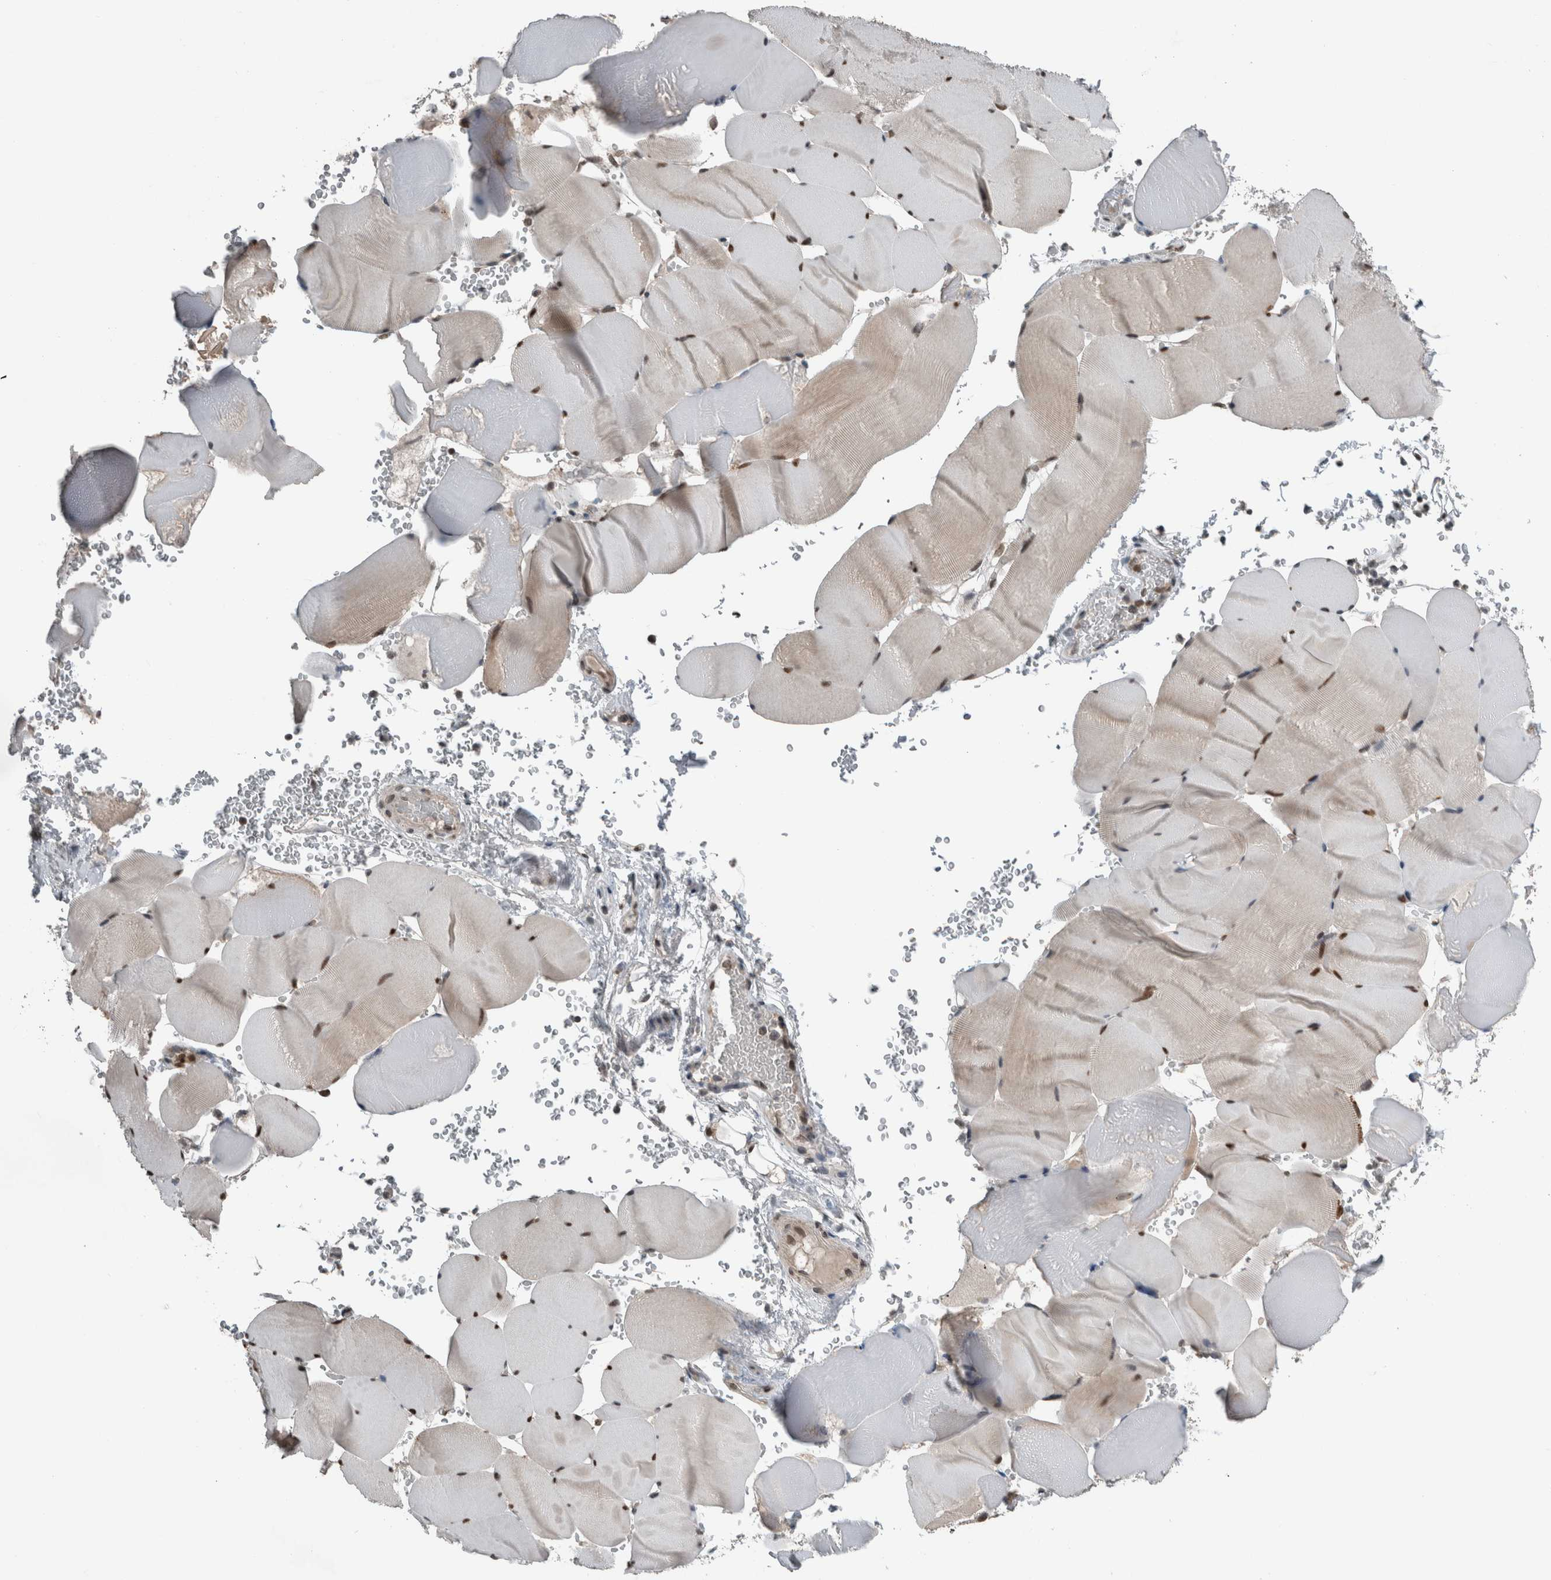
{"staining": {"intensity": "moderate", "quantity": ">75%", "location": "nuclear"}, "tissue": "skeletal muscle", "cell_type": "Myocytes", "image_type": "normal", "snomed": [{"axis": "morphology", "description": "Normal tissue, NOS"}, {"axis": "topography", "description": "Skeletal muscle"}], "caption": "Moderate nuclear expression is identified in approximately >75% of myocytes in normal skeletal muscle.", "gene": "SPAG7", "patient": {"sex": "male", "age": 62}}